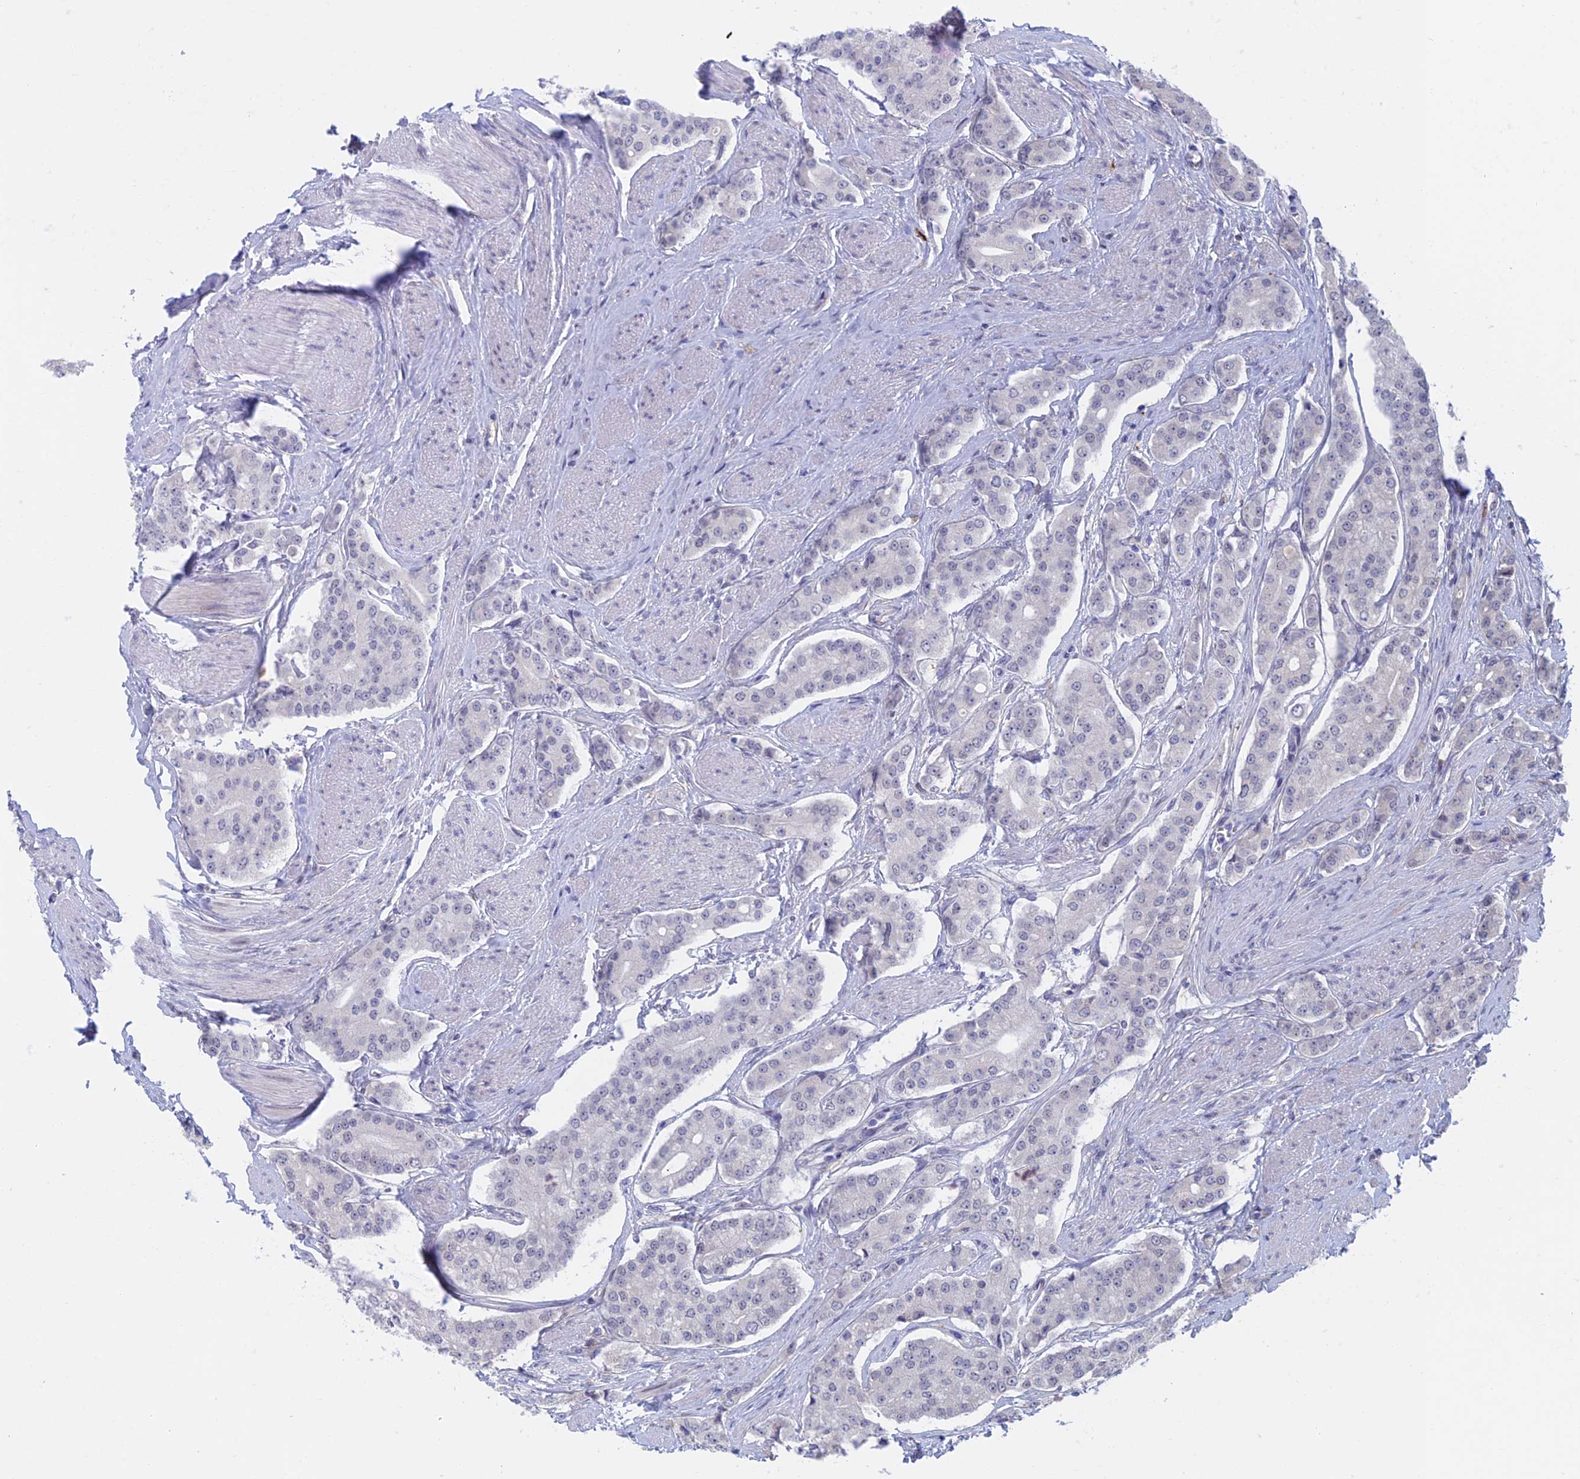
{"staining": {"intensity": "negative", "quantity": "none", "location": "none"}, "tissue": "prostate cancer", "cell_type": "Tumor cells", "image_type": "cancer", "snomed": [{"axis": "morphology", "description": "Adenocarcinoma, High grade"}, {"axis": "topography", "description": "Prostate"}], "caption": "Immunohistochemical staining of prostate cancer exhibits no significant positivity in tumor cells.", "gene": "ZUP1", "patient": {"sex": "male", "age": 71}}